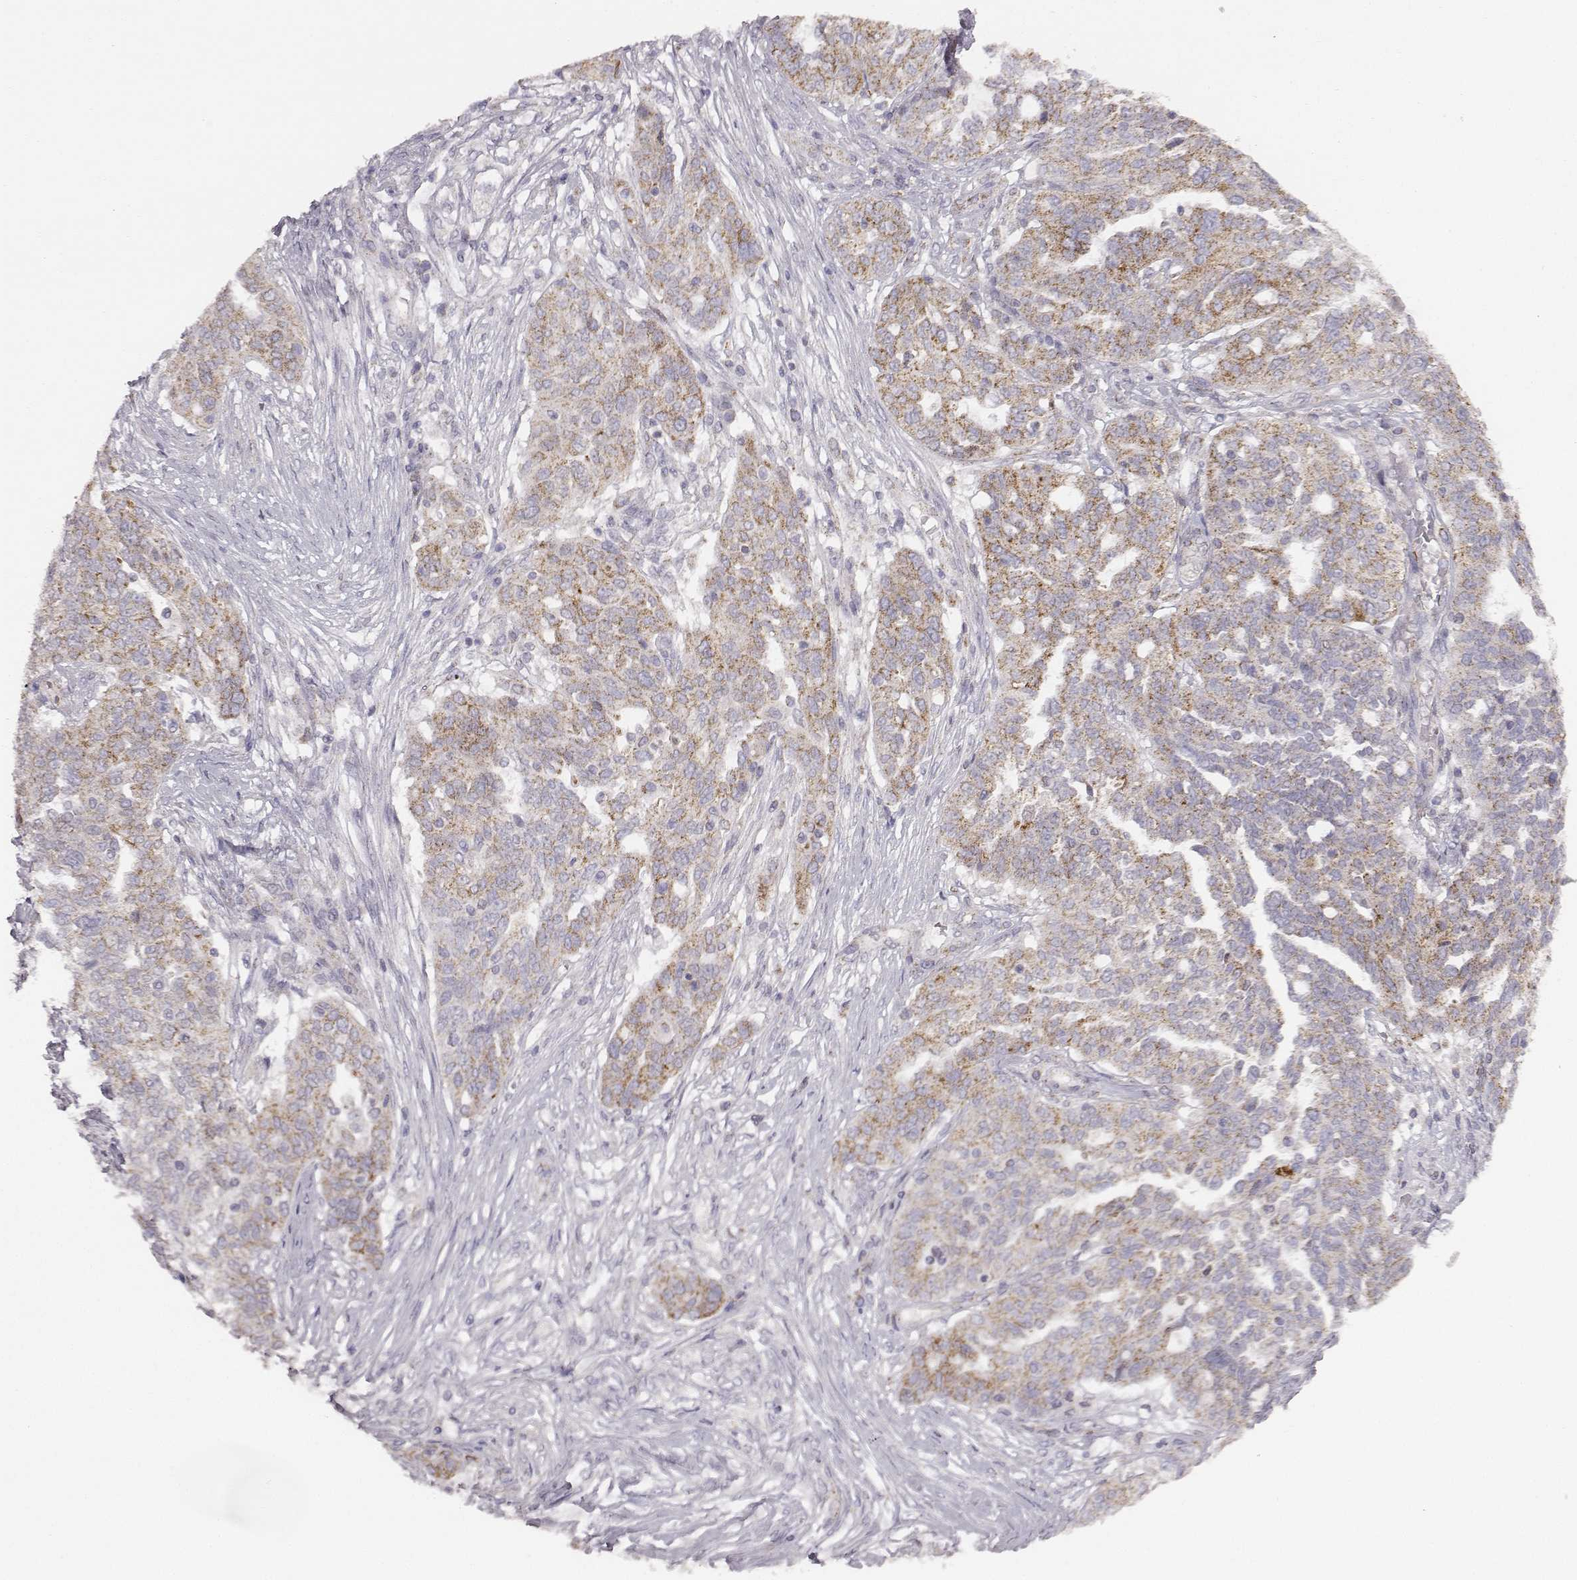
{"staining": {"intensity": "weak", "quantity": "25%-75%", "location": "cytoplasmic/membranous"}, "tissue": "ovarian cancer", "cell_type": "Tumor cells", "image_type": "cancer", "snomed": [{"axis": "morphology", "description": "Cystadenocarcinoma, serous, NOS"}, {"axis": "topography", "description": "Ovary"}], "caption": "Ovarian cancer (serous cystadenocarcinoma) stained for a protein exhibits weak cytoplasmic/membranous positivity in tumor cells. The protein is stained brown, and the nuclei are stained in blue (DAB (3,3'-diaminobenzidine) IHC with brightfield microscopy, high magnification).", "gene": "ABCD3", "patient": {"sex": "female", "age": 67}}